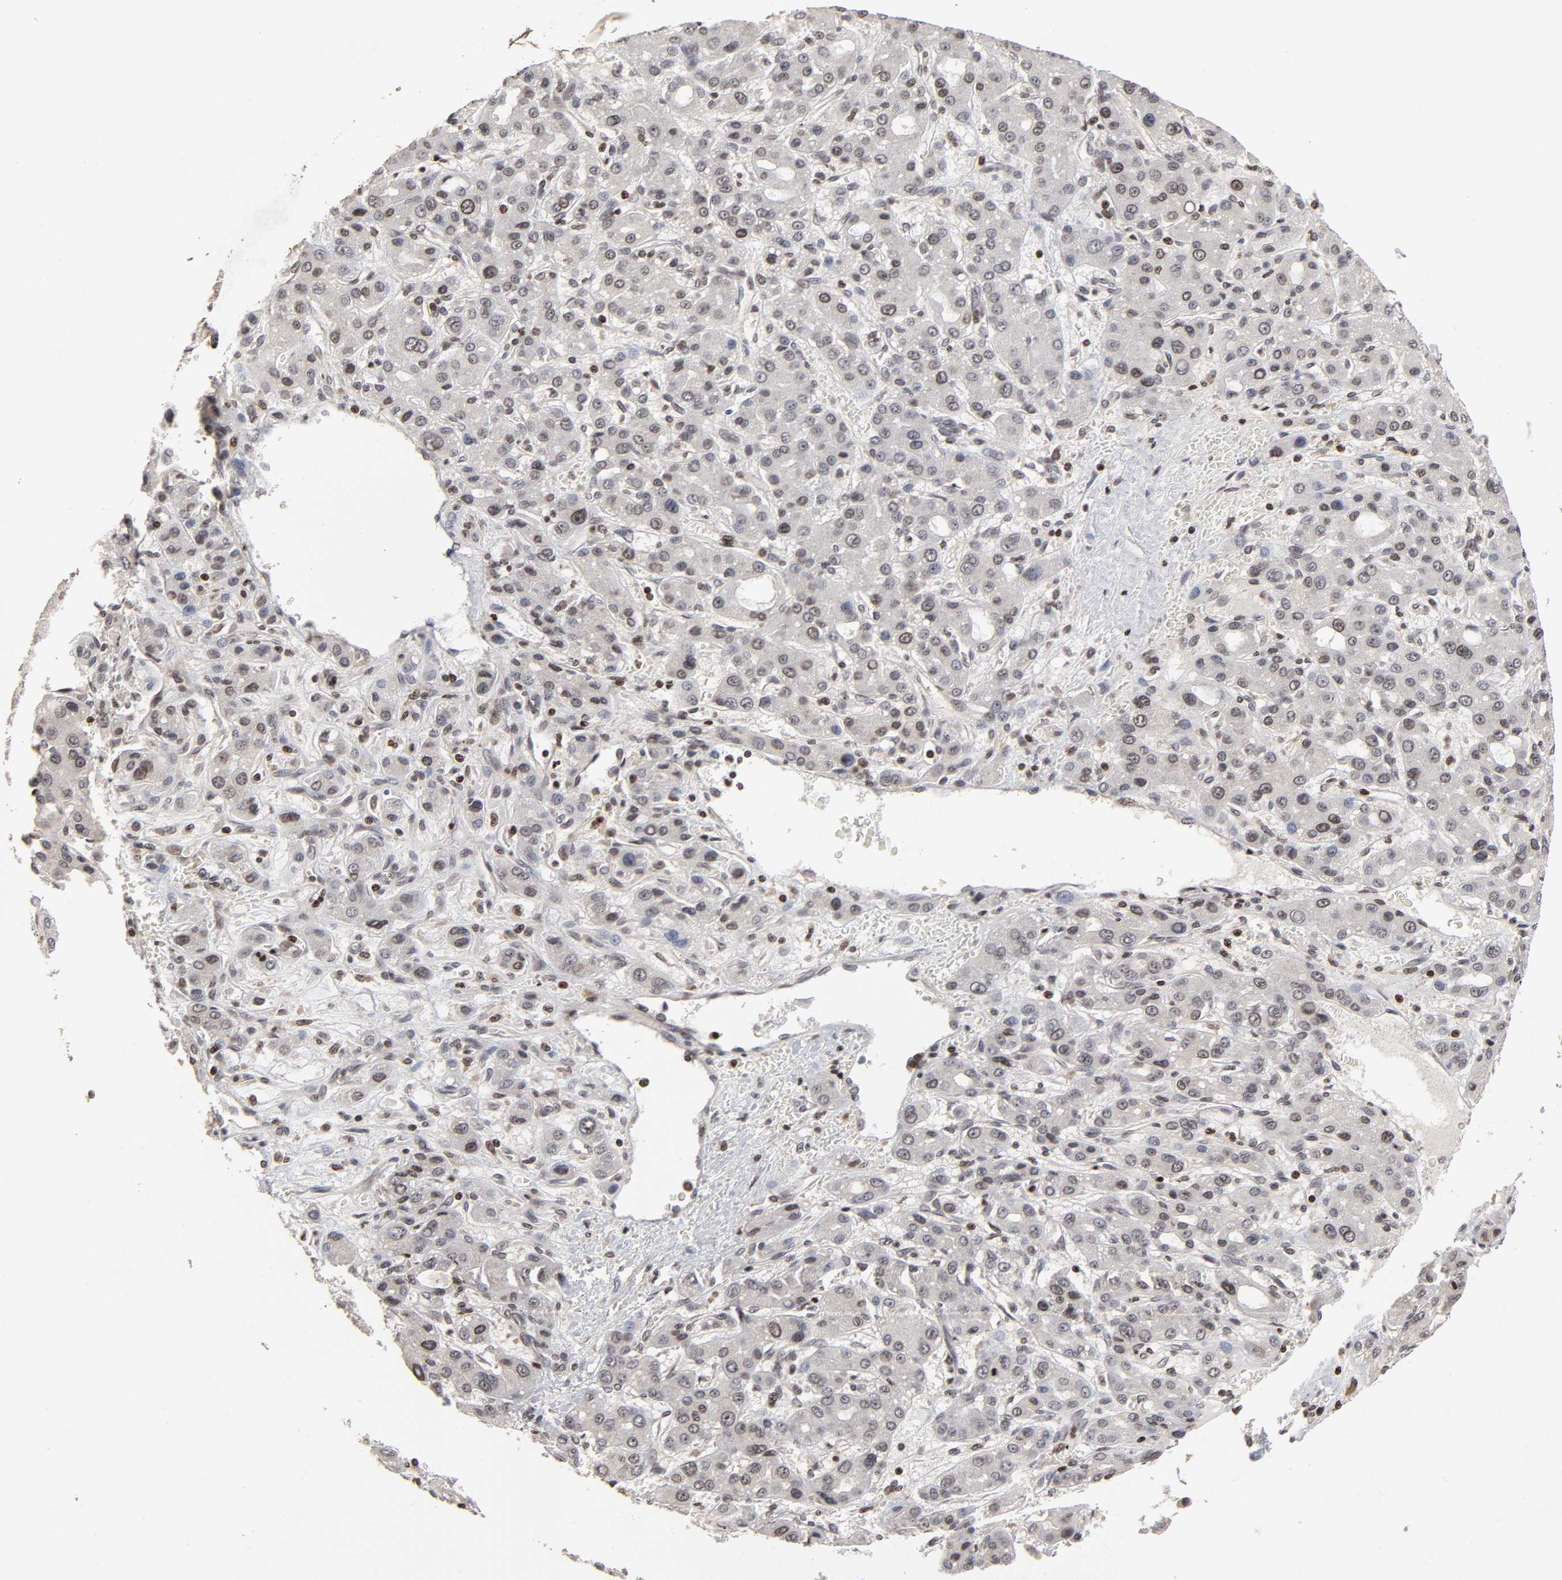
{"staining": {"intensity": "negative", "quantity": "none", "location": "none"}, "tissue": "liver cancer", "cell_type": "Tumor cells", "image_type": "cancer", "snomed": [{"axis": "morphology", "description": "Carcinoma, Hepatocellular, NOS"}, {"axis": "topography", "description": "Liver"}], "caption": "Liver hepatocellular carcinoma stained for a protein using immunohistochemistry (IHC) exhibits no positivity tumor cells.", "gene": "ZNF473", "patient": {"sex": "male", "age": 55}}